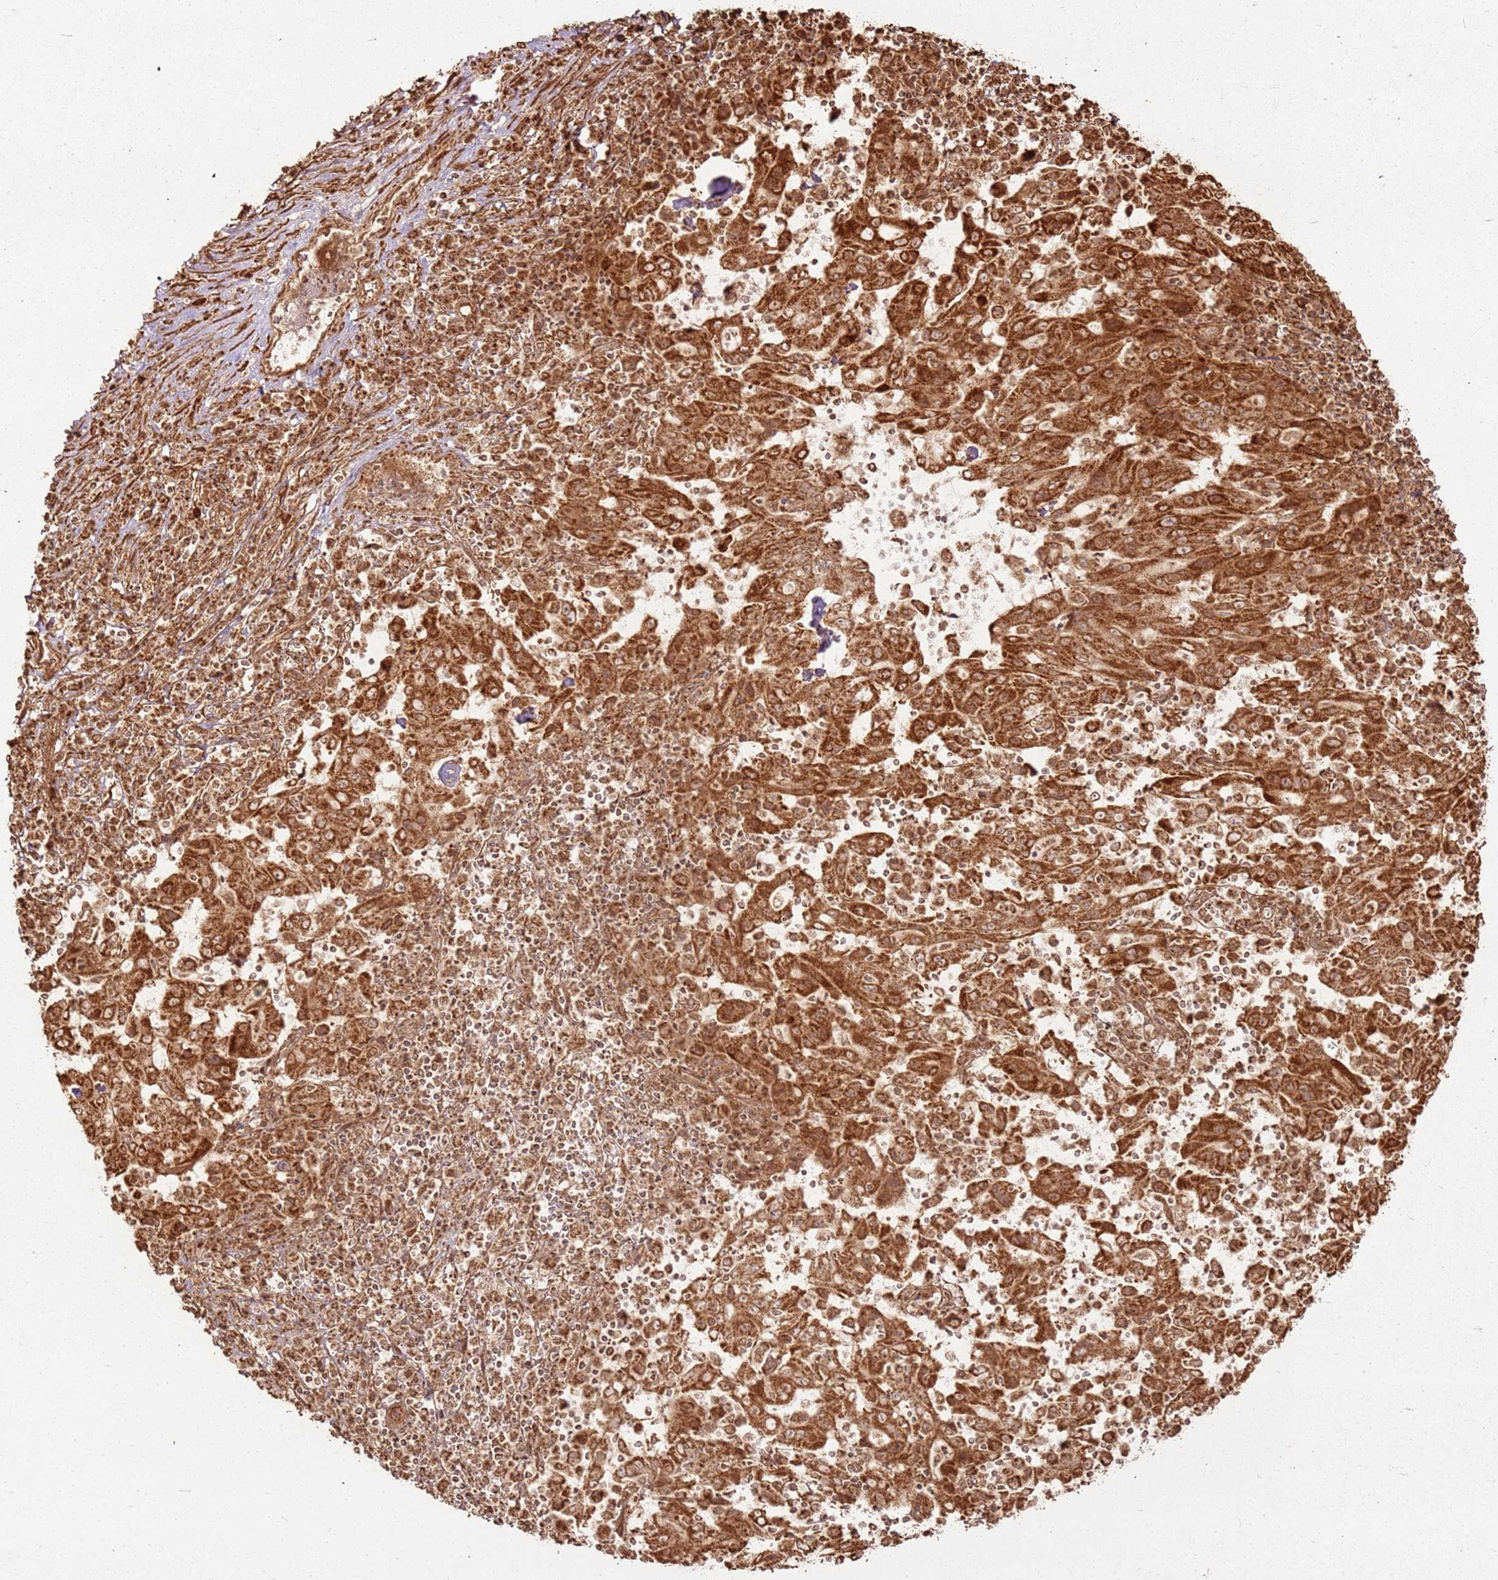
{"staining": {"intensity": "strong", "quantity": ">75%", "location": "cytoplasmic/membranous"}, "tissue": "pancreatic cancer", "cell_type": "Tumor cells", "image_type": "cancer", "snomed": [{"axis": "morphology", "description": "Adenocarcinoma, NOS"}, {"axis": "topography", "description": "Pancreas"}], "caption": "Human adenocarcinoma (pancreatic) stained for a protein (brown) reveals strong cytoplasmic/membranous positive staining in about >75% of tumor cells.", "gene": "MRPS6", "patient": {"sex": "male", "age": 63}}